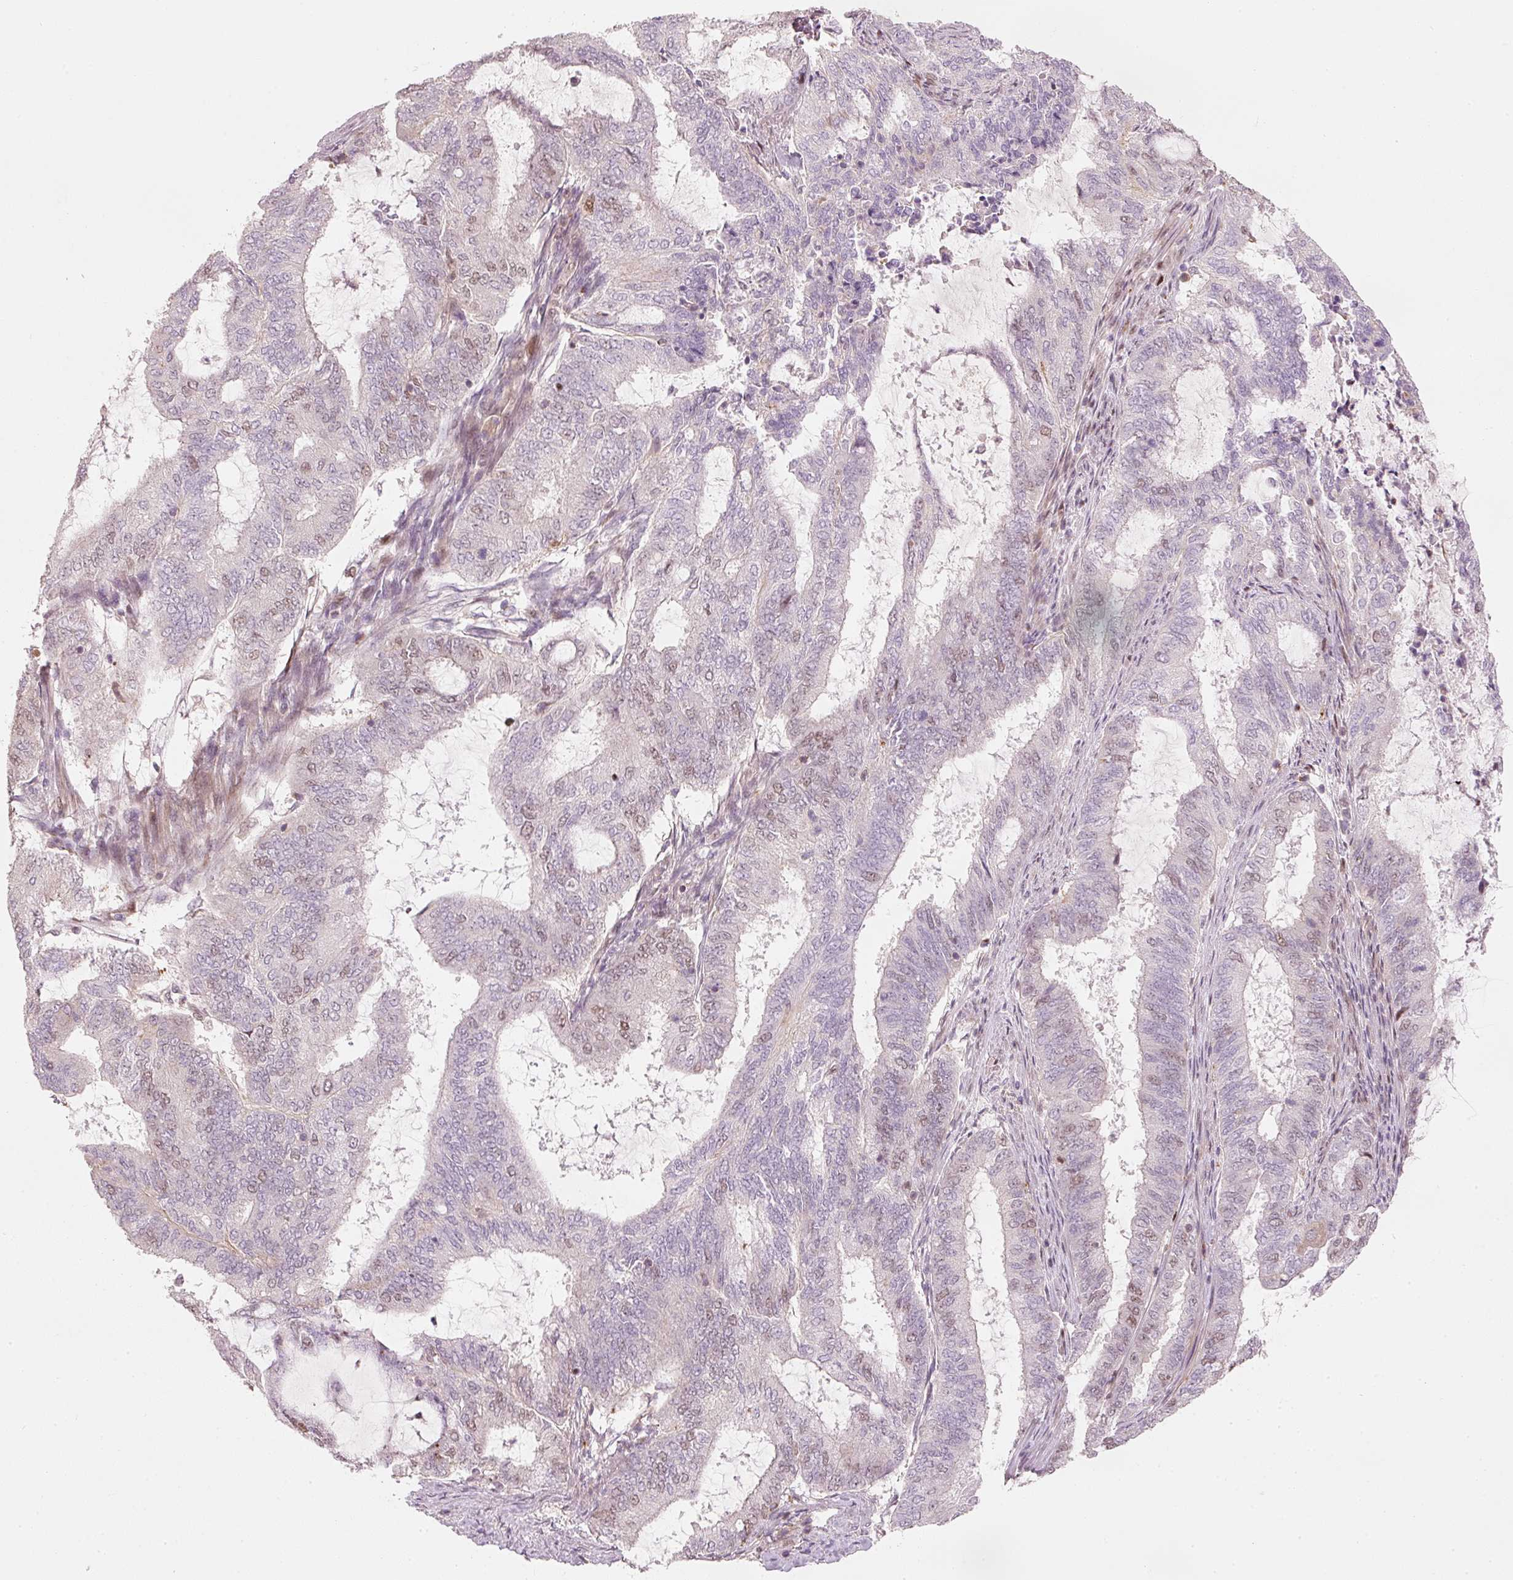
{"staining": {"intensity": "weak", "quantity": "<25%", "location": "nuclear"}, "tissue": "endometrial cancer", "cell_type": "Tumor cells", "image_type": "cancer", "snomed": [{"axis": "morphology", "description": "Adenocarcinoma, NOS"}, {"axis": "topography", "description": "Endometrium"}], "caption": "Photomicrograph shows no protein staining in tumor cells of adenocarcinoma (endometrial) tissue.", "gene": "TREX2", "patient": {"sex": "female", "age": 51}}